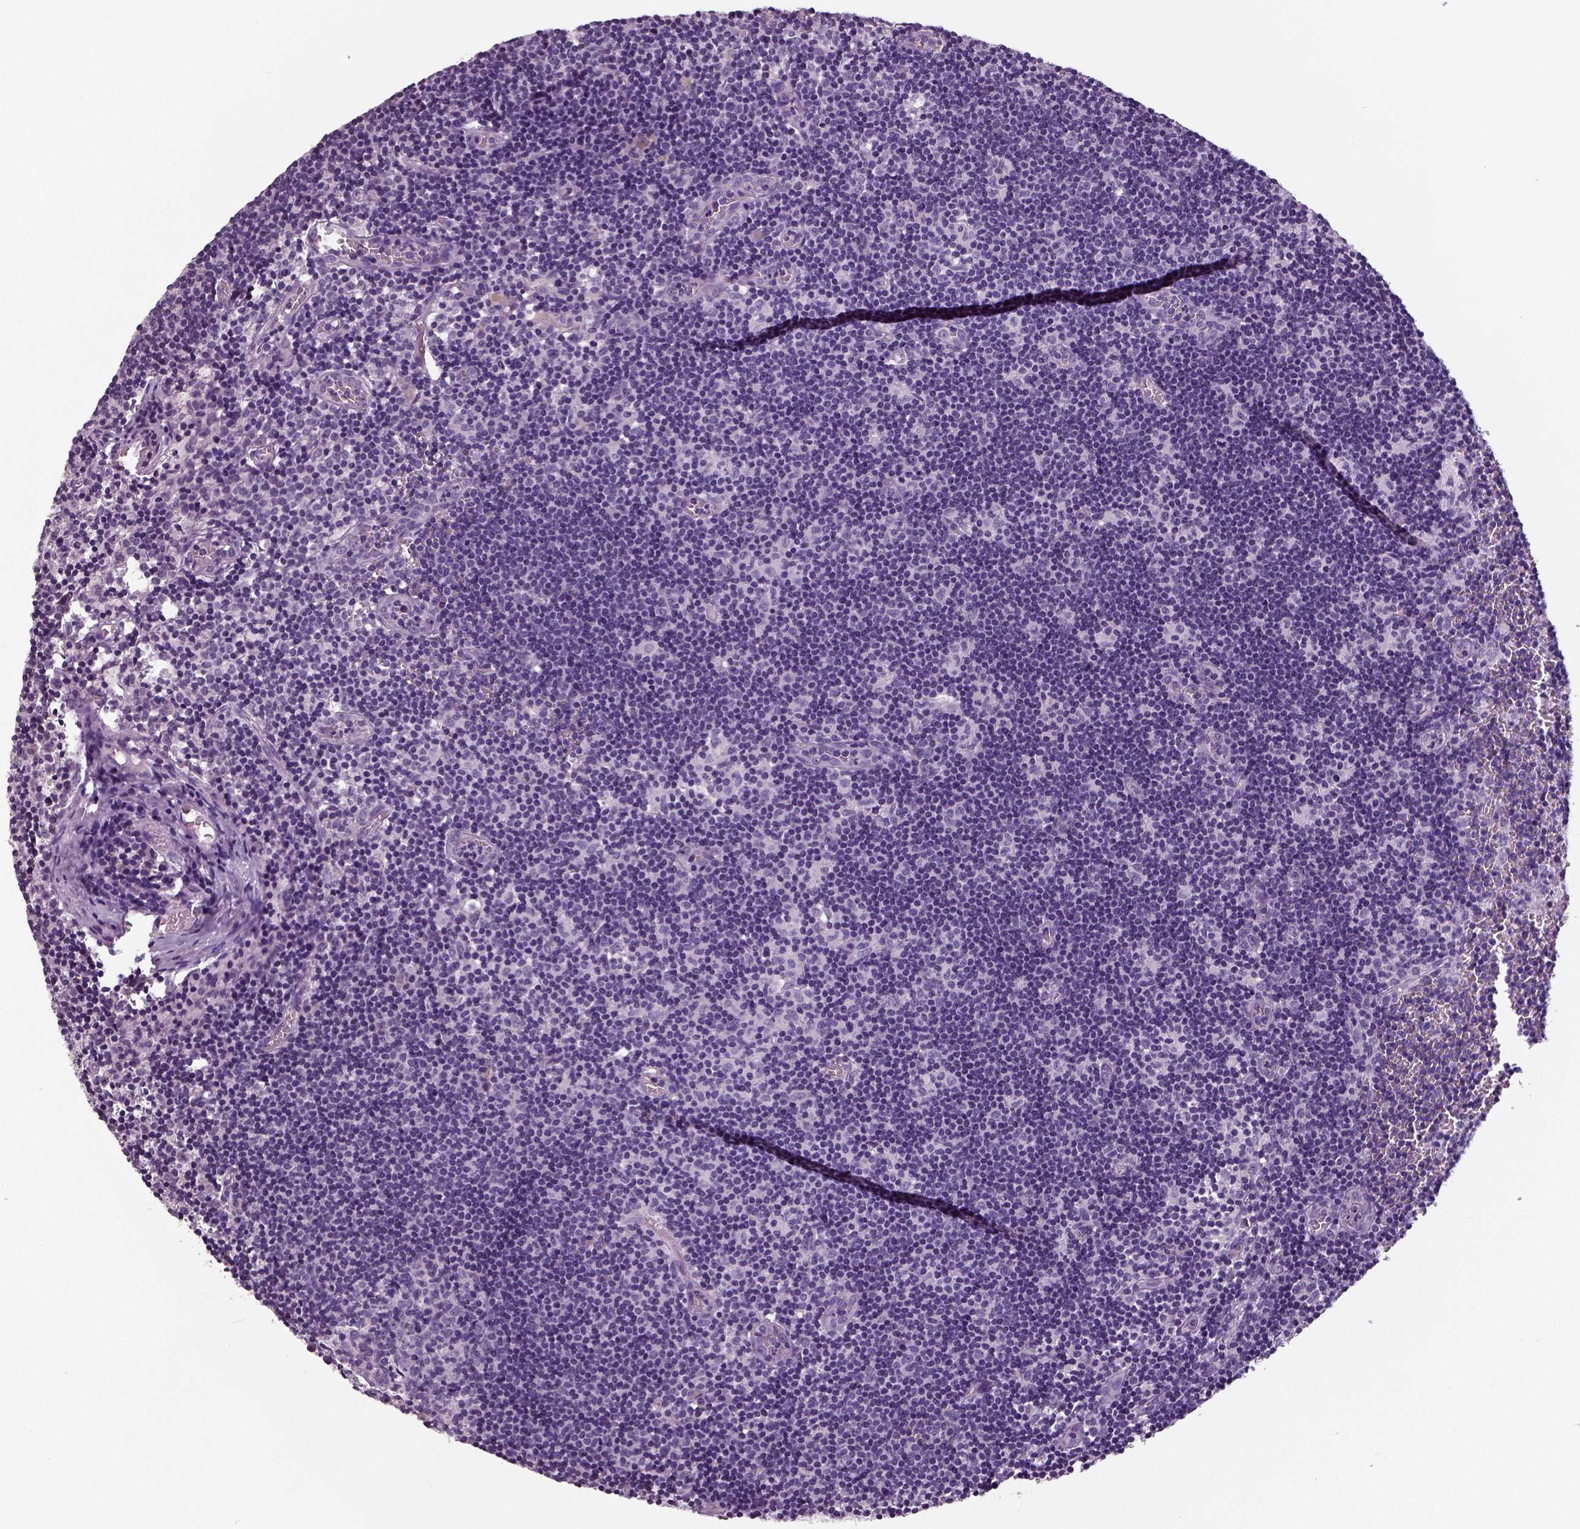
{"staining": {"intensity": "negative", "quantity": "none", "location": "none"}, "tissue": "lymph node", "cell_type": "Germinal center cells", "image_type": "normal", "snomed": [{"axis": "morphology", "description": "Normal tissue, NOS"}, {"axis": "topography", "description": "Lymph node"}], "caption": "A micrograph of lymph node stained for a protein demonstrates no brown staining in germinal center cells.", "gene": "NECAB1", "patient": {"sex": "female", "age": 52}}